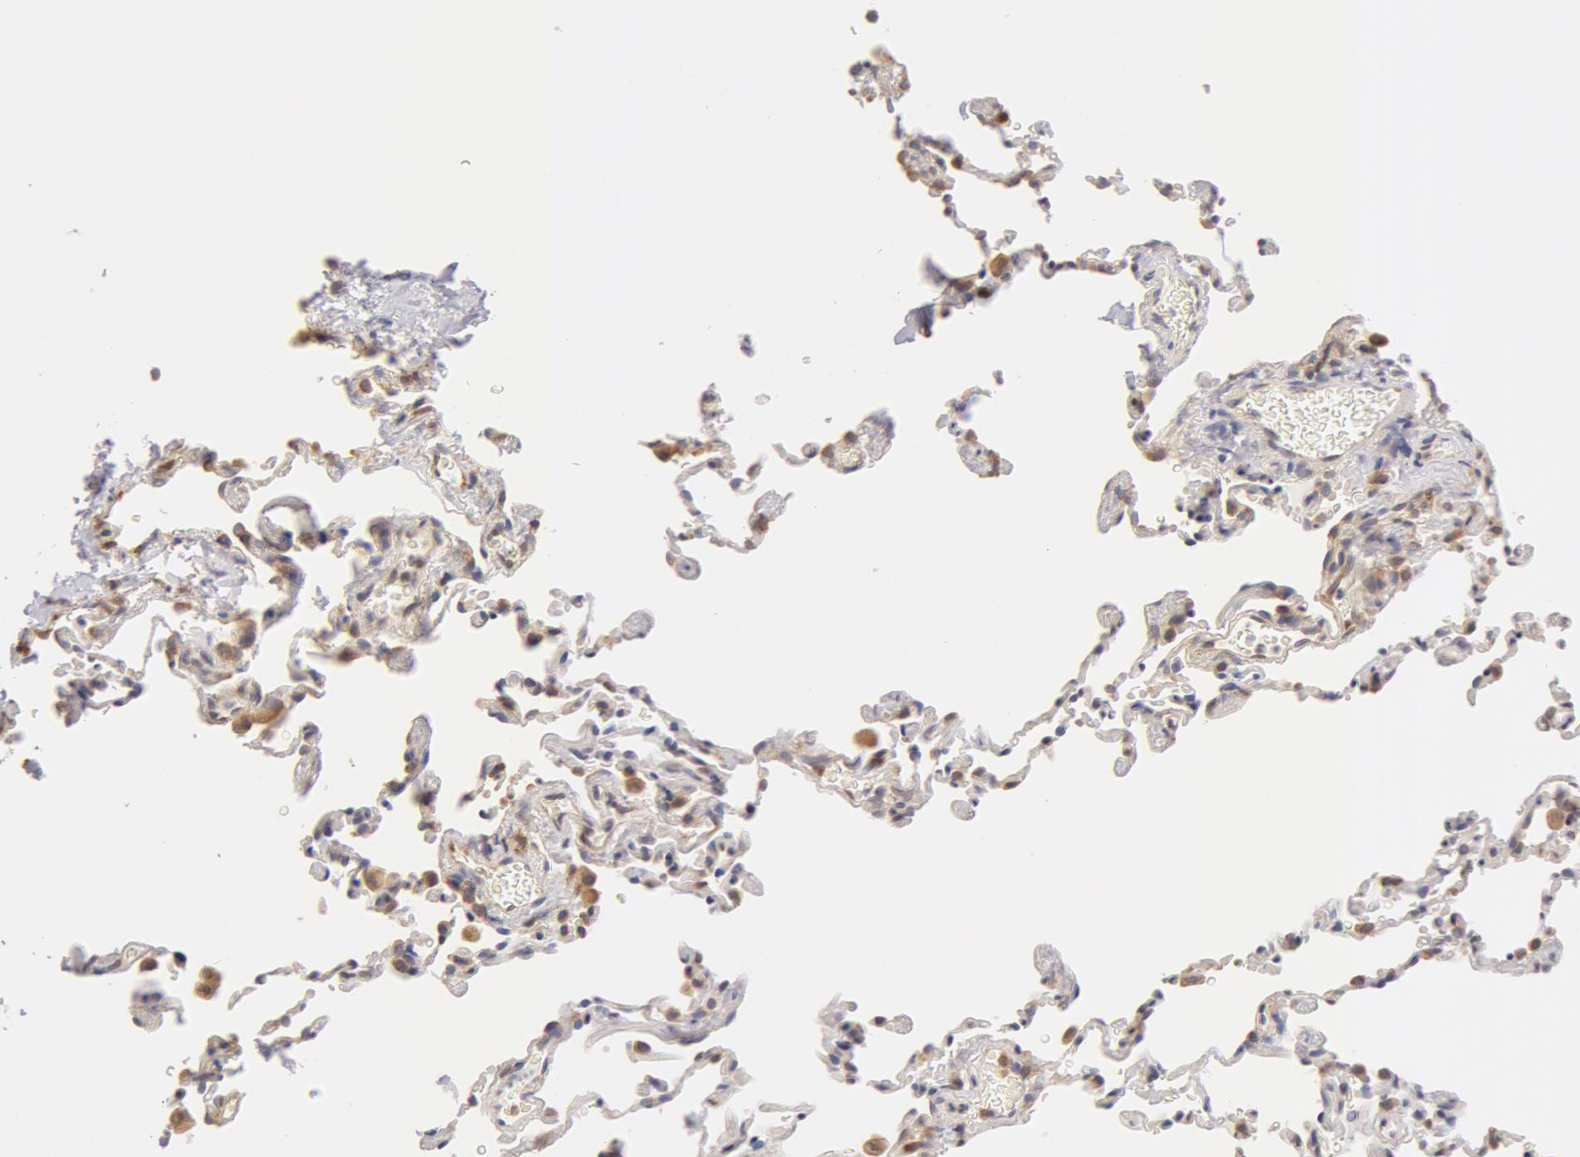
{"staining": {"intensity": "negative", "quantity": "none", "location": "none"}, "tissue": "lung", "cell_type": "Alveolar cells", "image_type": "normal", "snomed": [{"axis": "morphology", "description": "Normal tissue, NOS"}, {"axis": "topography", "description": "Lung"}], "caption": "Alveolar cells show no significant positivity in unremarkable lung. (DAB (3,3'-diaminobenzidine) immunohistochemistry visualized using brightfield microscopy, high magnification).", "gene": "DDX3X", "patient": {"sex": "female", "age": 61}}